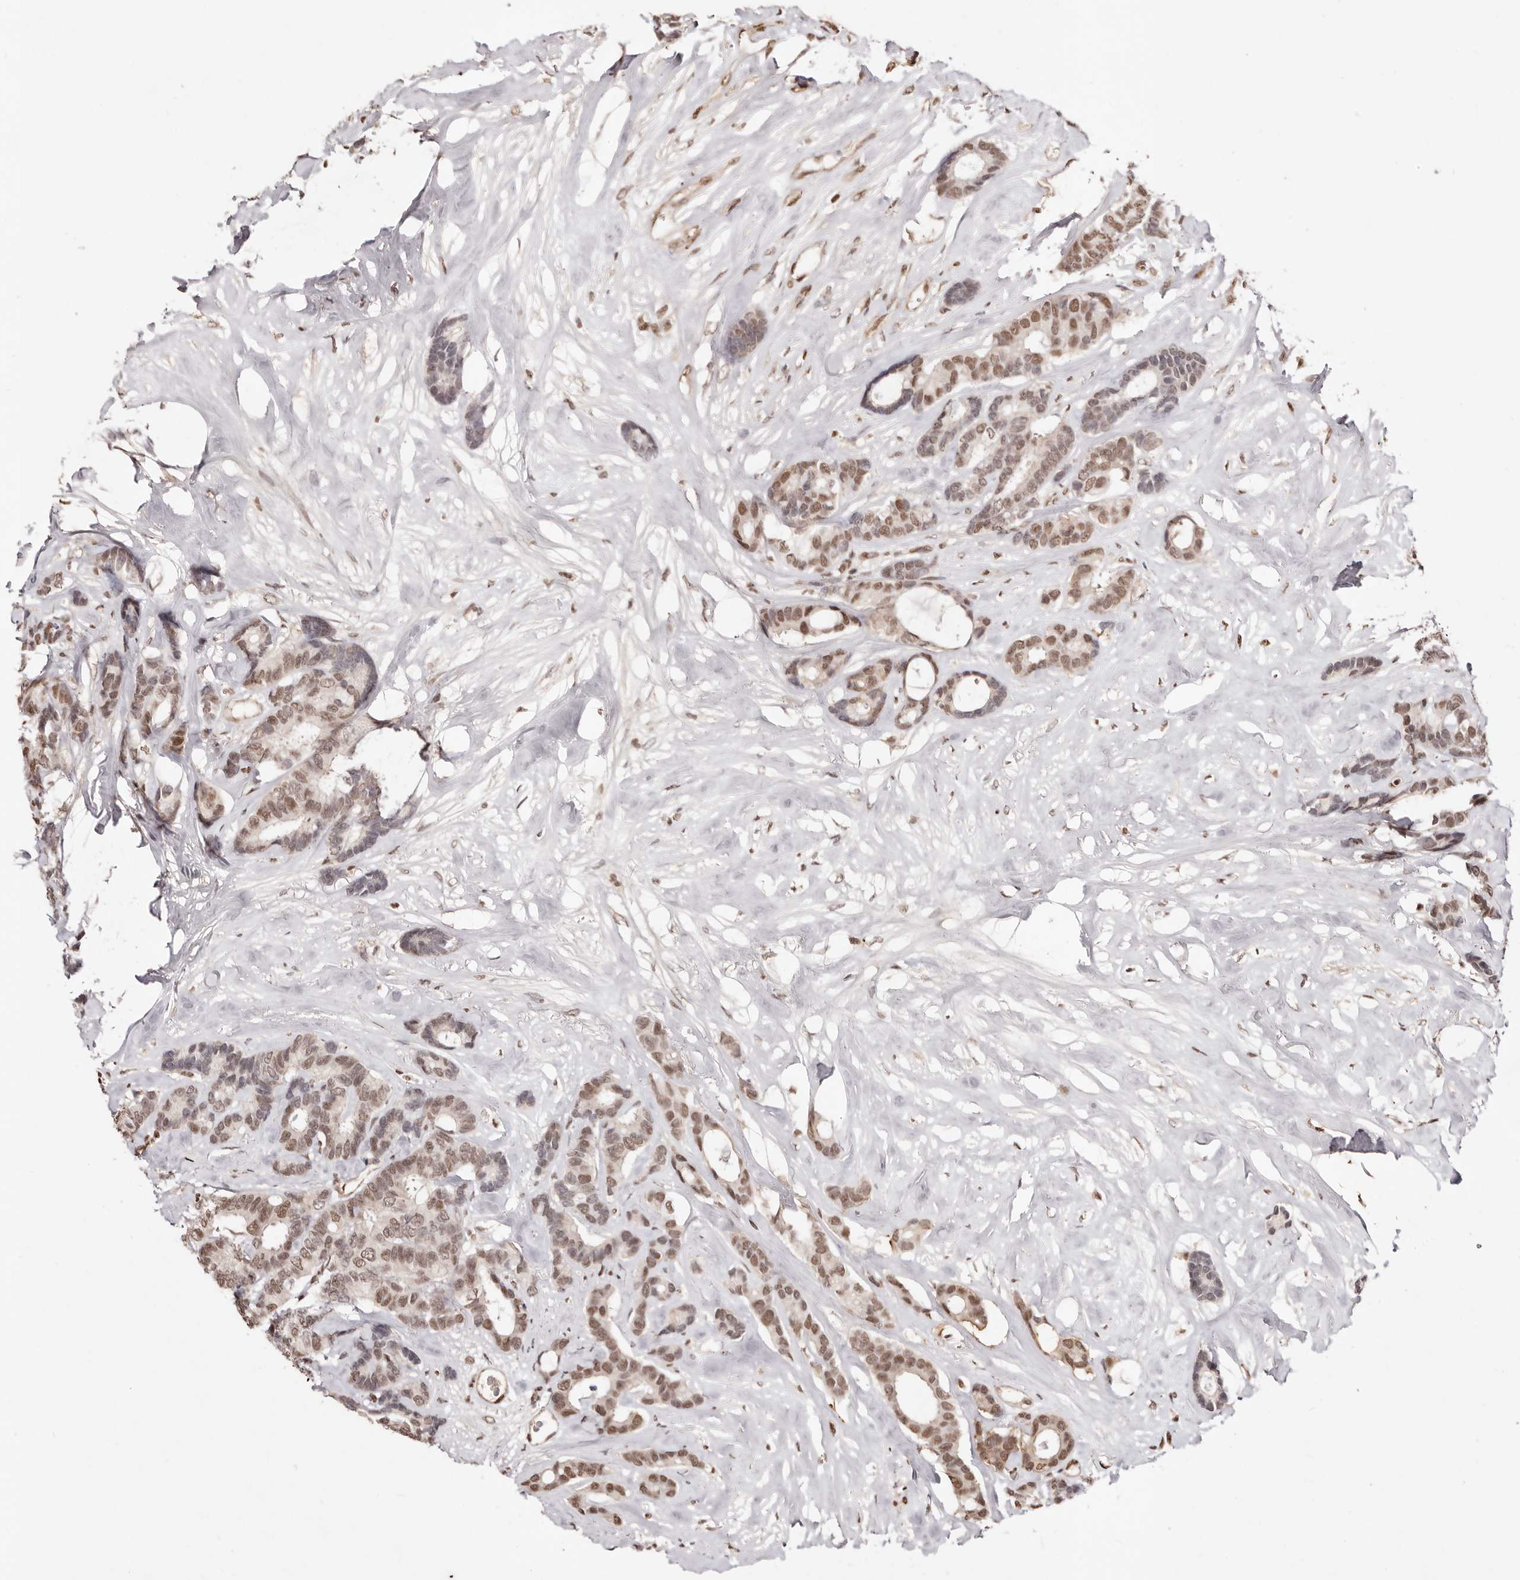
{"staining": {"intensity": "moderate", "quantity": ">75%", "location": "nuclear"}, "tissue": "breast cancer", "cell_type": "Tumor cells", "image_type": "cancer", "snomed": [{"axis": "morphology", "description": "Duct carcinoma"}, {"axis": "topography", "description": "Breast"}], "caption": "A brown stain highlights moderate nuclear positivity of a protein in breast cancer tumor cells.", "gene": "BICRAL", "patient": {"sex": "female", "age": 87}}